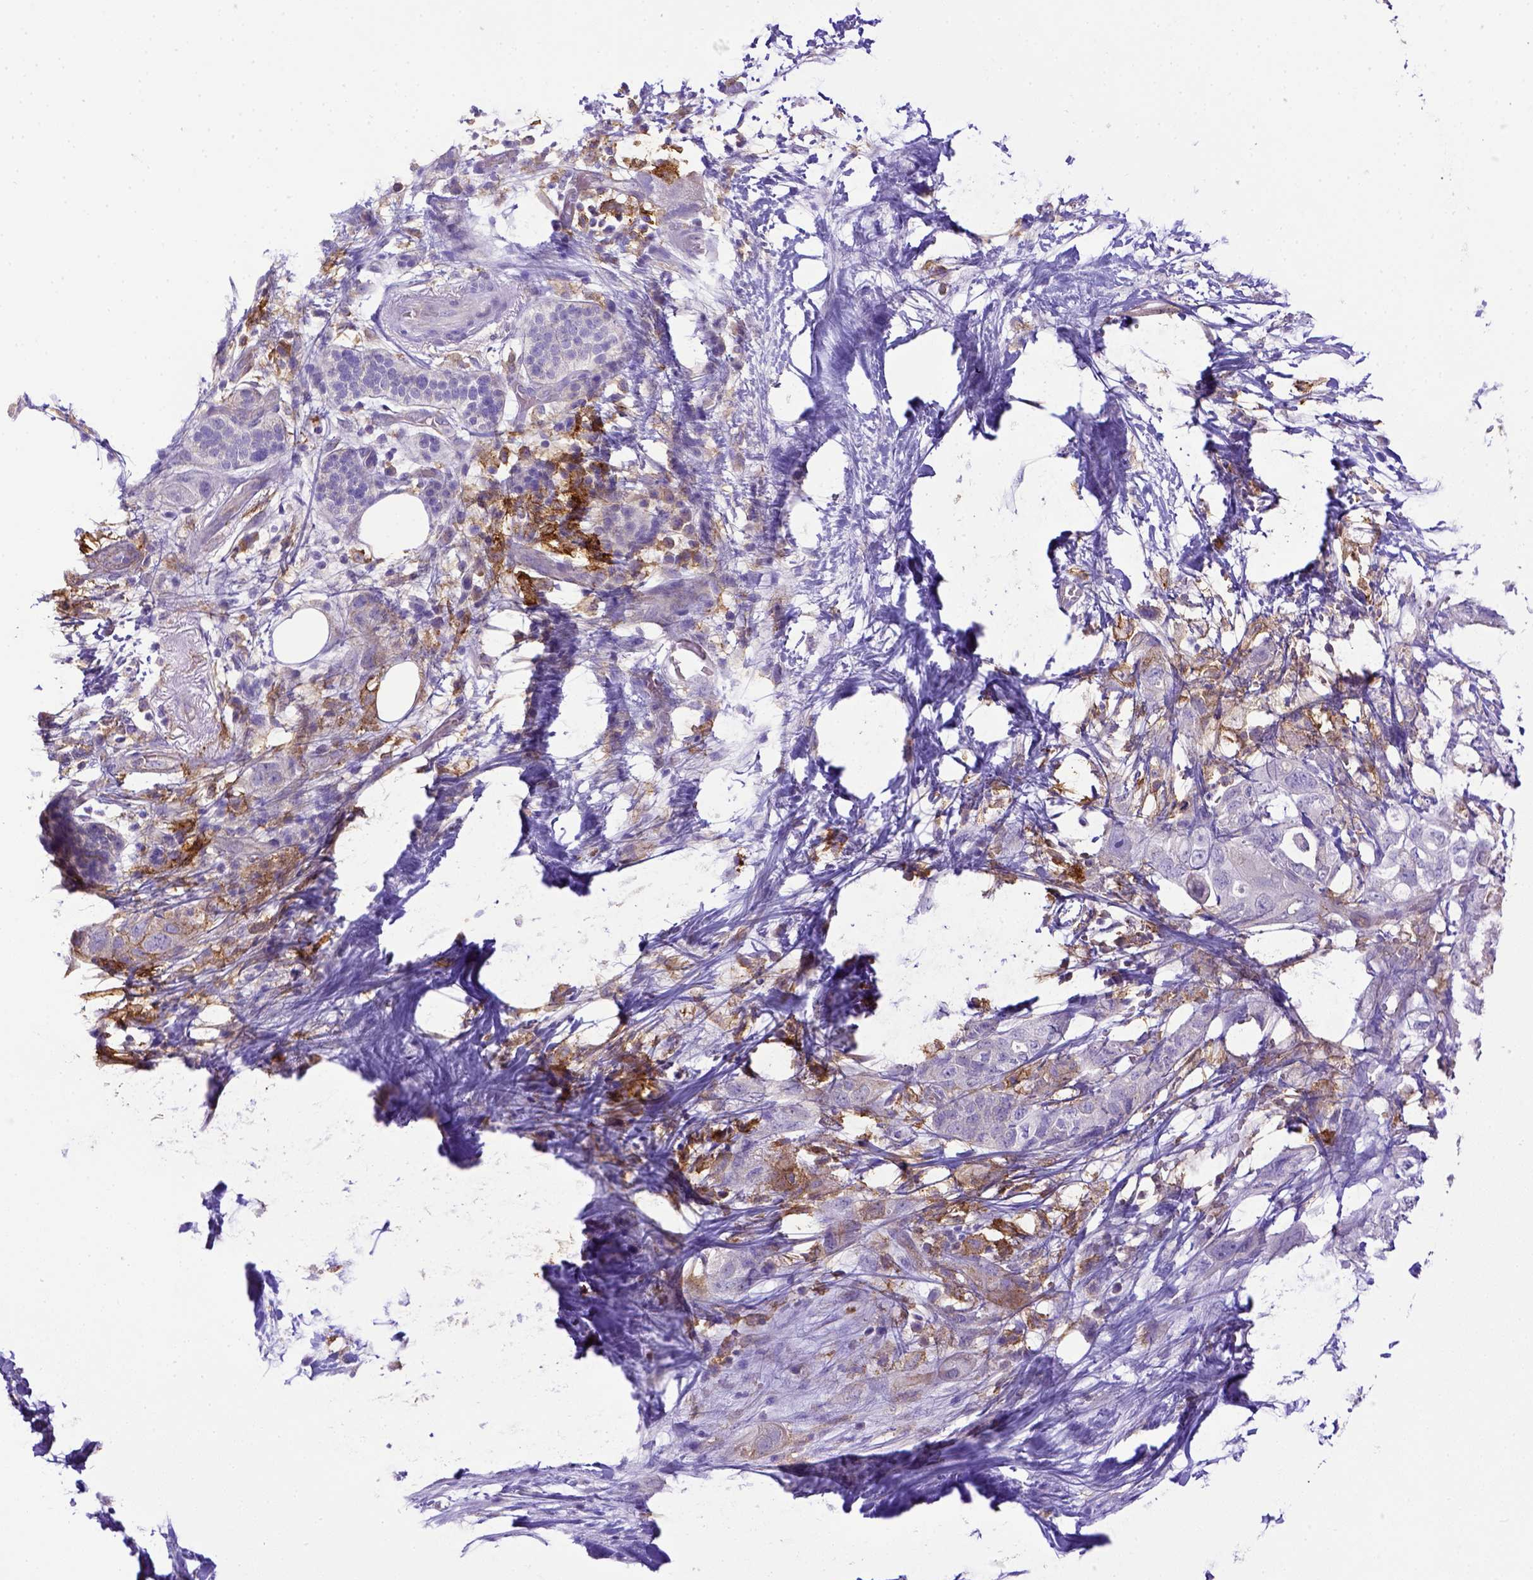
{"staining": {"intensity": "negative", "quantity": "none", "location": "none"}, "tissue": "pancreatic cancer", "cell_type": "Tumor cells", "image_type": "cancer", "snomed": [{"axis": "morphology", "description": "Adenocarcinoma, NOS"}, {"axis": "topography", "description": "Pancreas"}], "caption": "High magnification brightfield microscopy of pancreatic cancer stained with DAB (3,3'-diaminobenzidine) (brown) and counterstained with hematoxylin (blue): tumor cells show no significant expression.", "gene": "CD40", "patient": {"sex": "female", "age": 72}}